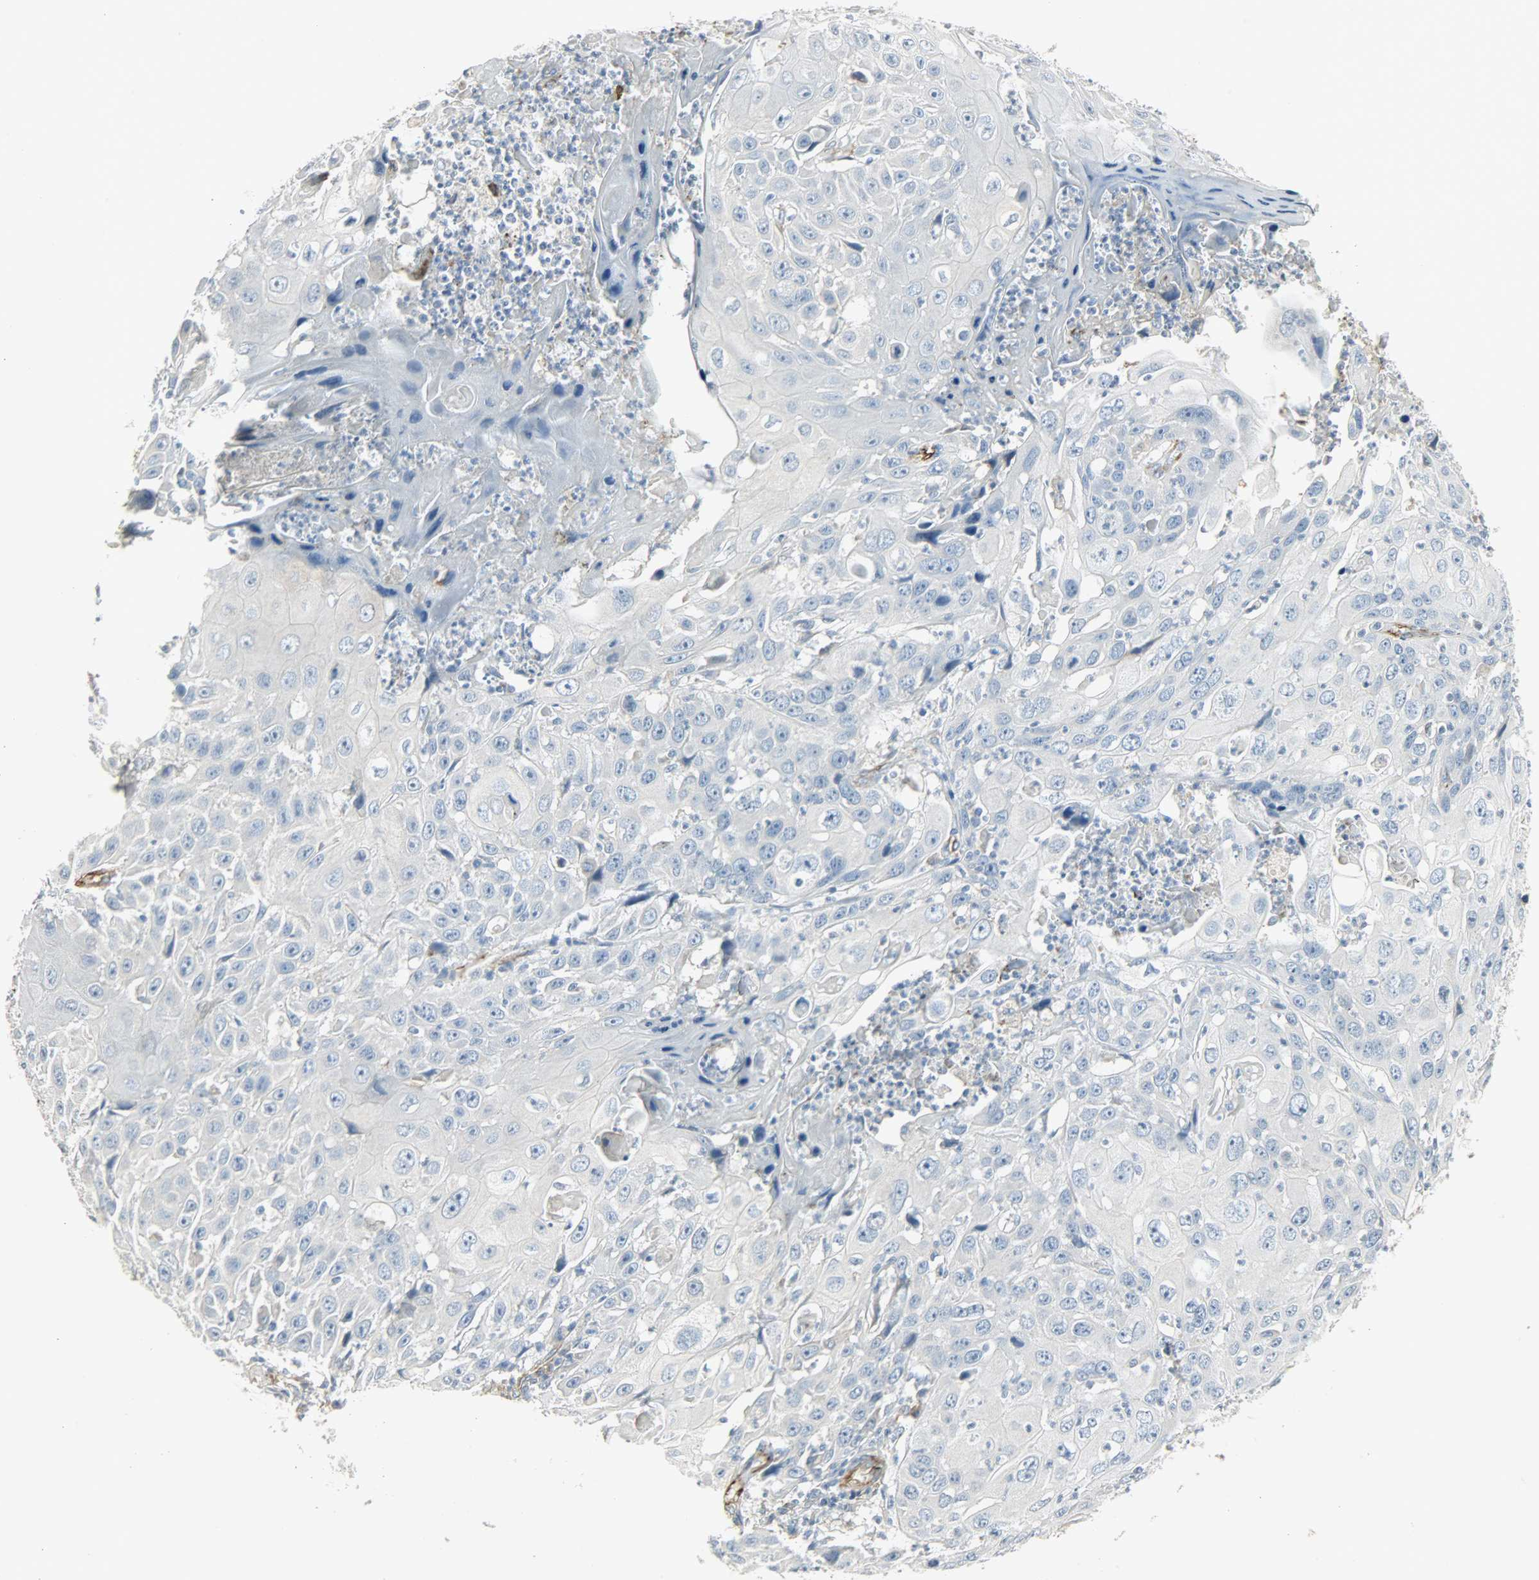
{"staining": {"intensity": "negative", "quantity": "none", "location": "none"}, "tissue": "cervical cancer", "cell_type": "Tumor cells", "image_type": "cancer", "snomed": [{"axis": "morphology", "description": "Squamous cell carcinoma, NOS"}, {"axis": "topography", "description": "Cervix"}], "caption": "Tumor cells show no significant expression in cervical cancer.", "gene": "ENPEP", "patient": {"sex": "female", "age": 39}}